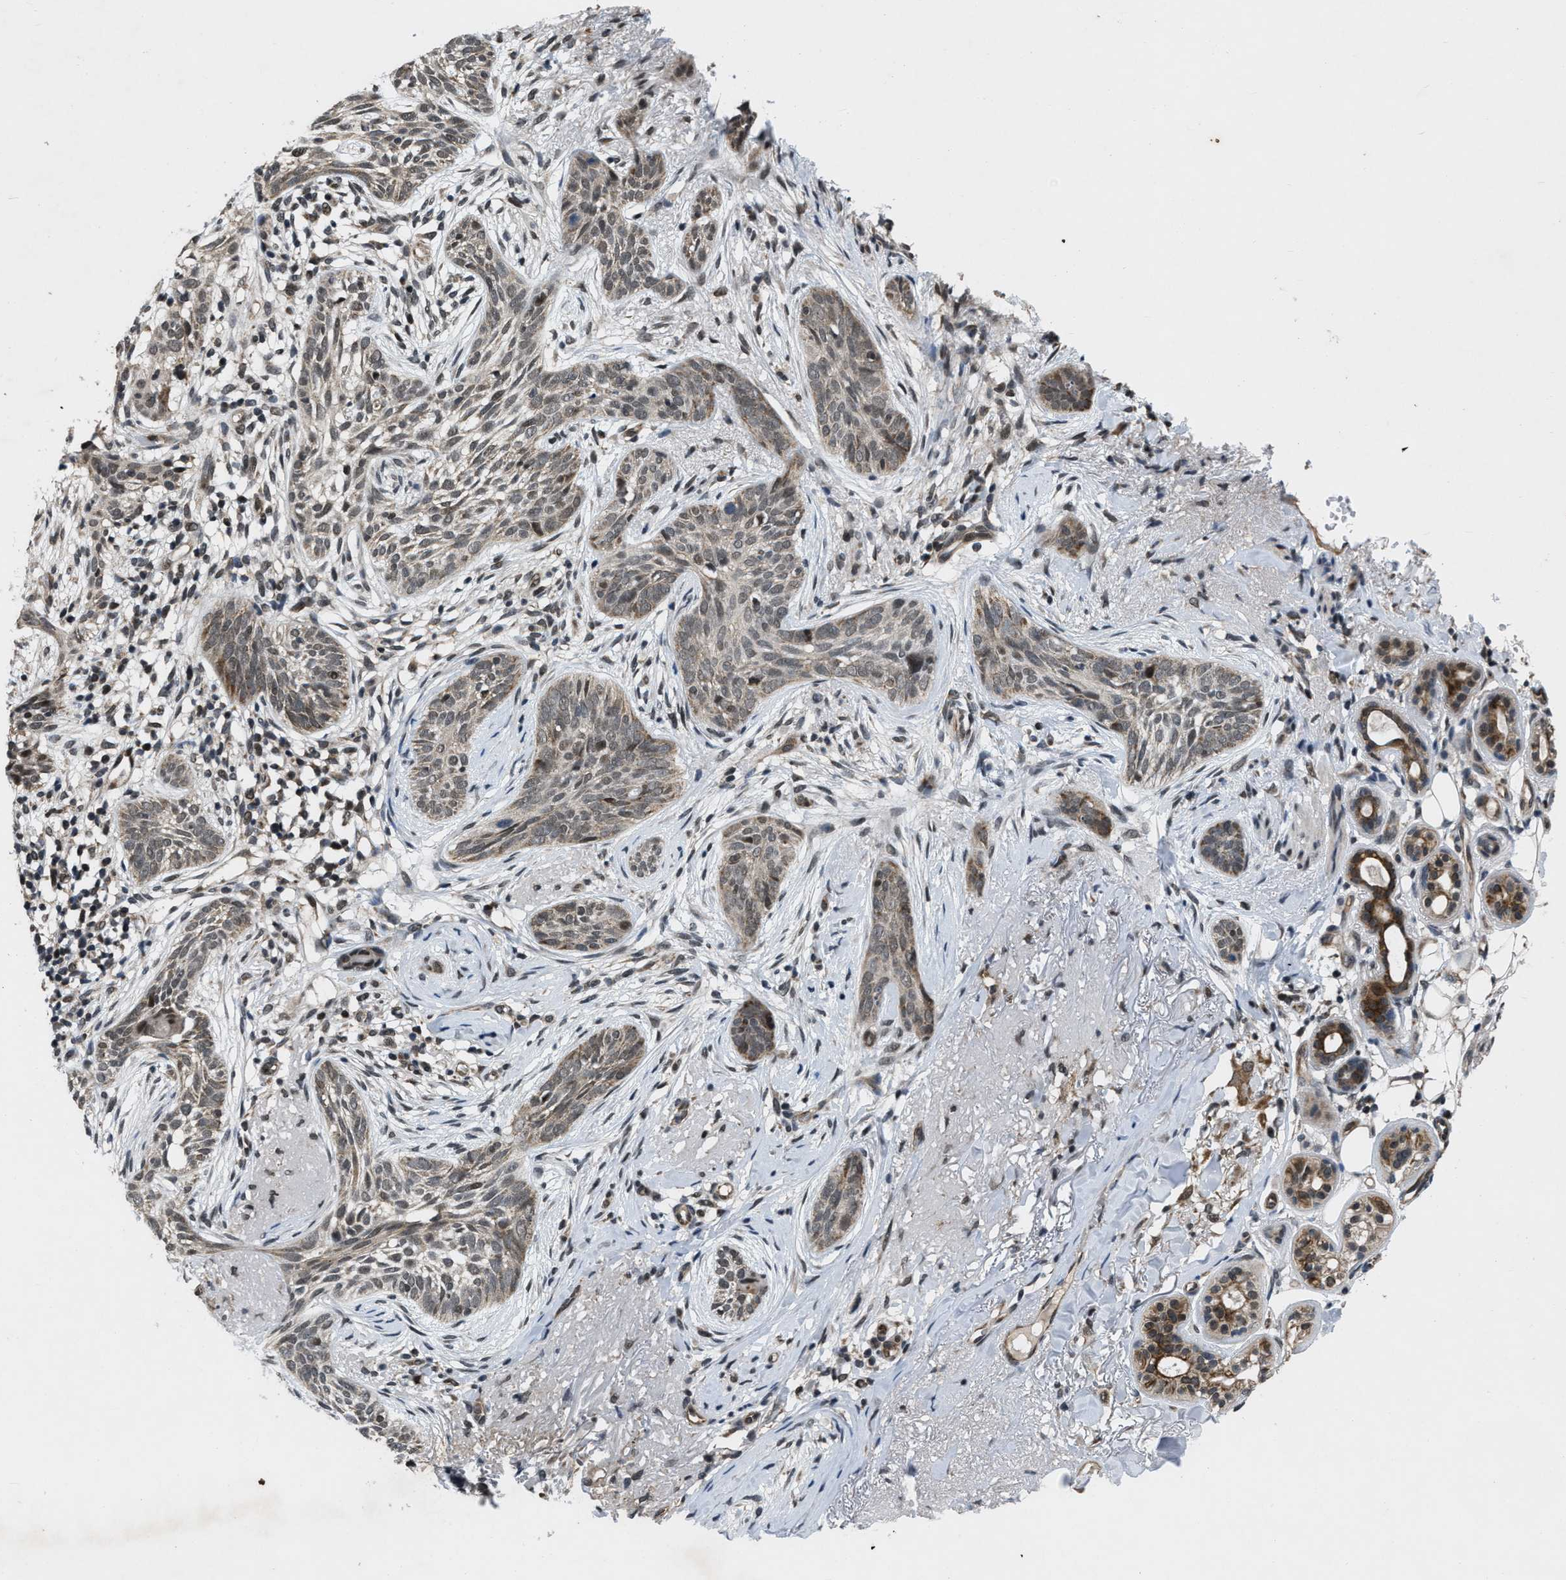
{"staining": {"intensity": "weak", "quantity": "<25%", "location": "nuclear"}, "tissue": "skin cancer", "cell_type": "Tumor cells", "image_type": "cancer", "snomed": [{"axis": "morphology", "description": "Basal cell carcinoma"}, {"axis": "topography", "description": "Skin"}], "caption": "Immunohistochemistry (IHC) micrograph of human basal cell carcinoma (skin) stained for a protein (brown), which displays no expression in tumor cells.", "gene": "ZNHIT1", "patient": {"sex": "female", "age": 88}}